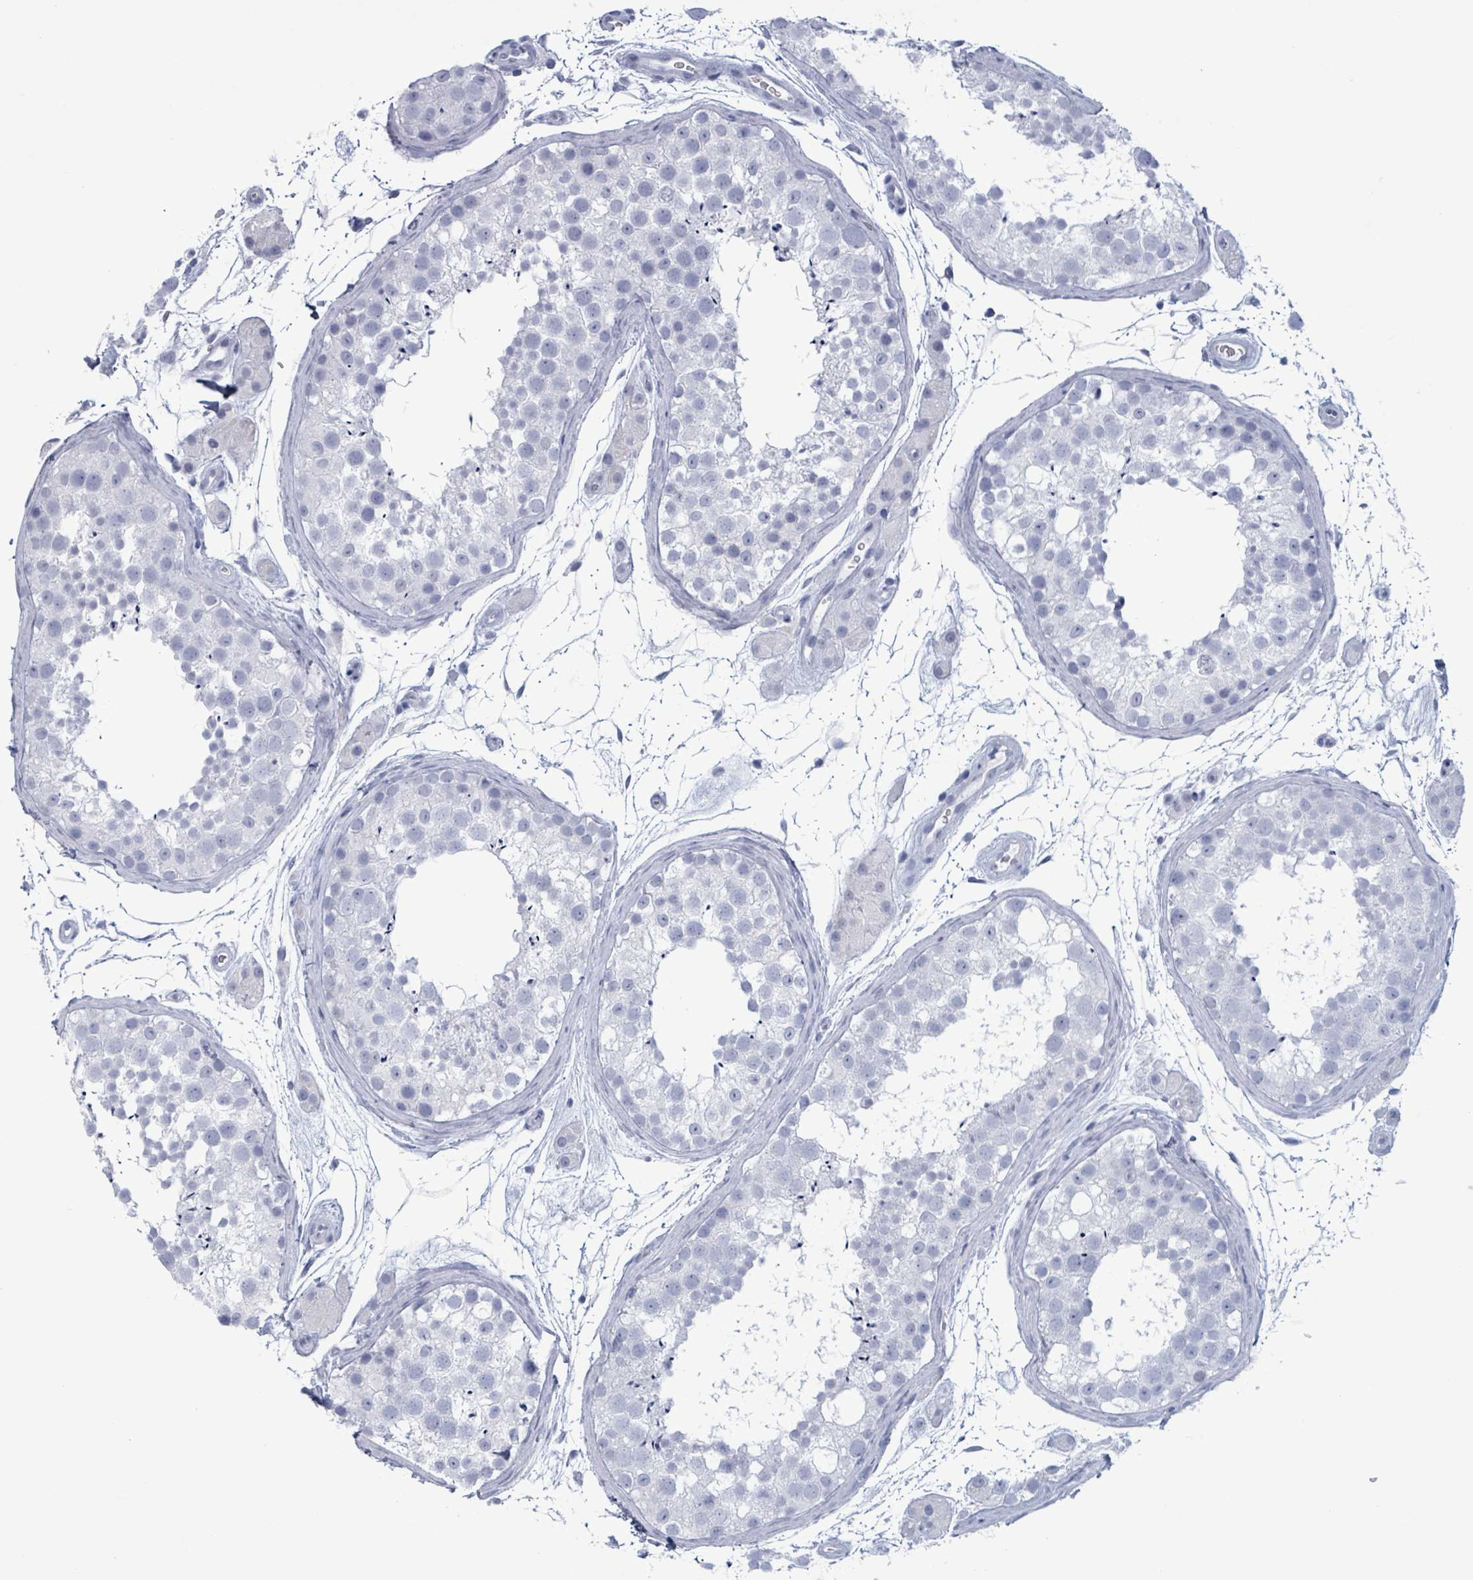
{"staining": {"intensity": "negative", "quantity": "none", "location": "none"}, "tissue": "testis", "cell_type": "Cells in seminiferous ducts", "image_type": "normal", "snomed": [{"axis": "morphology", "description": "Normal tissue, NOS"}, {"axis": "topography", "description": "Testis"}], "caption": "Immunohistochemistry (IHC) micrograph of unremarkable human testis stained for a protein (brown), which displays no staining in cells in seminiferous ducts.", "gene": "NKX2", "patient": {"sex": "male", "age": 41}}